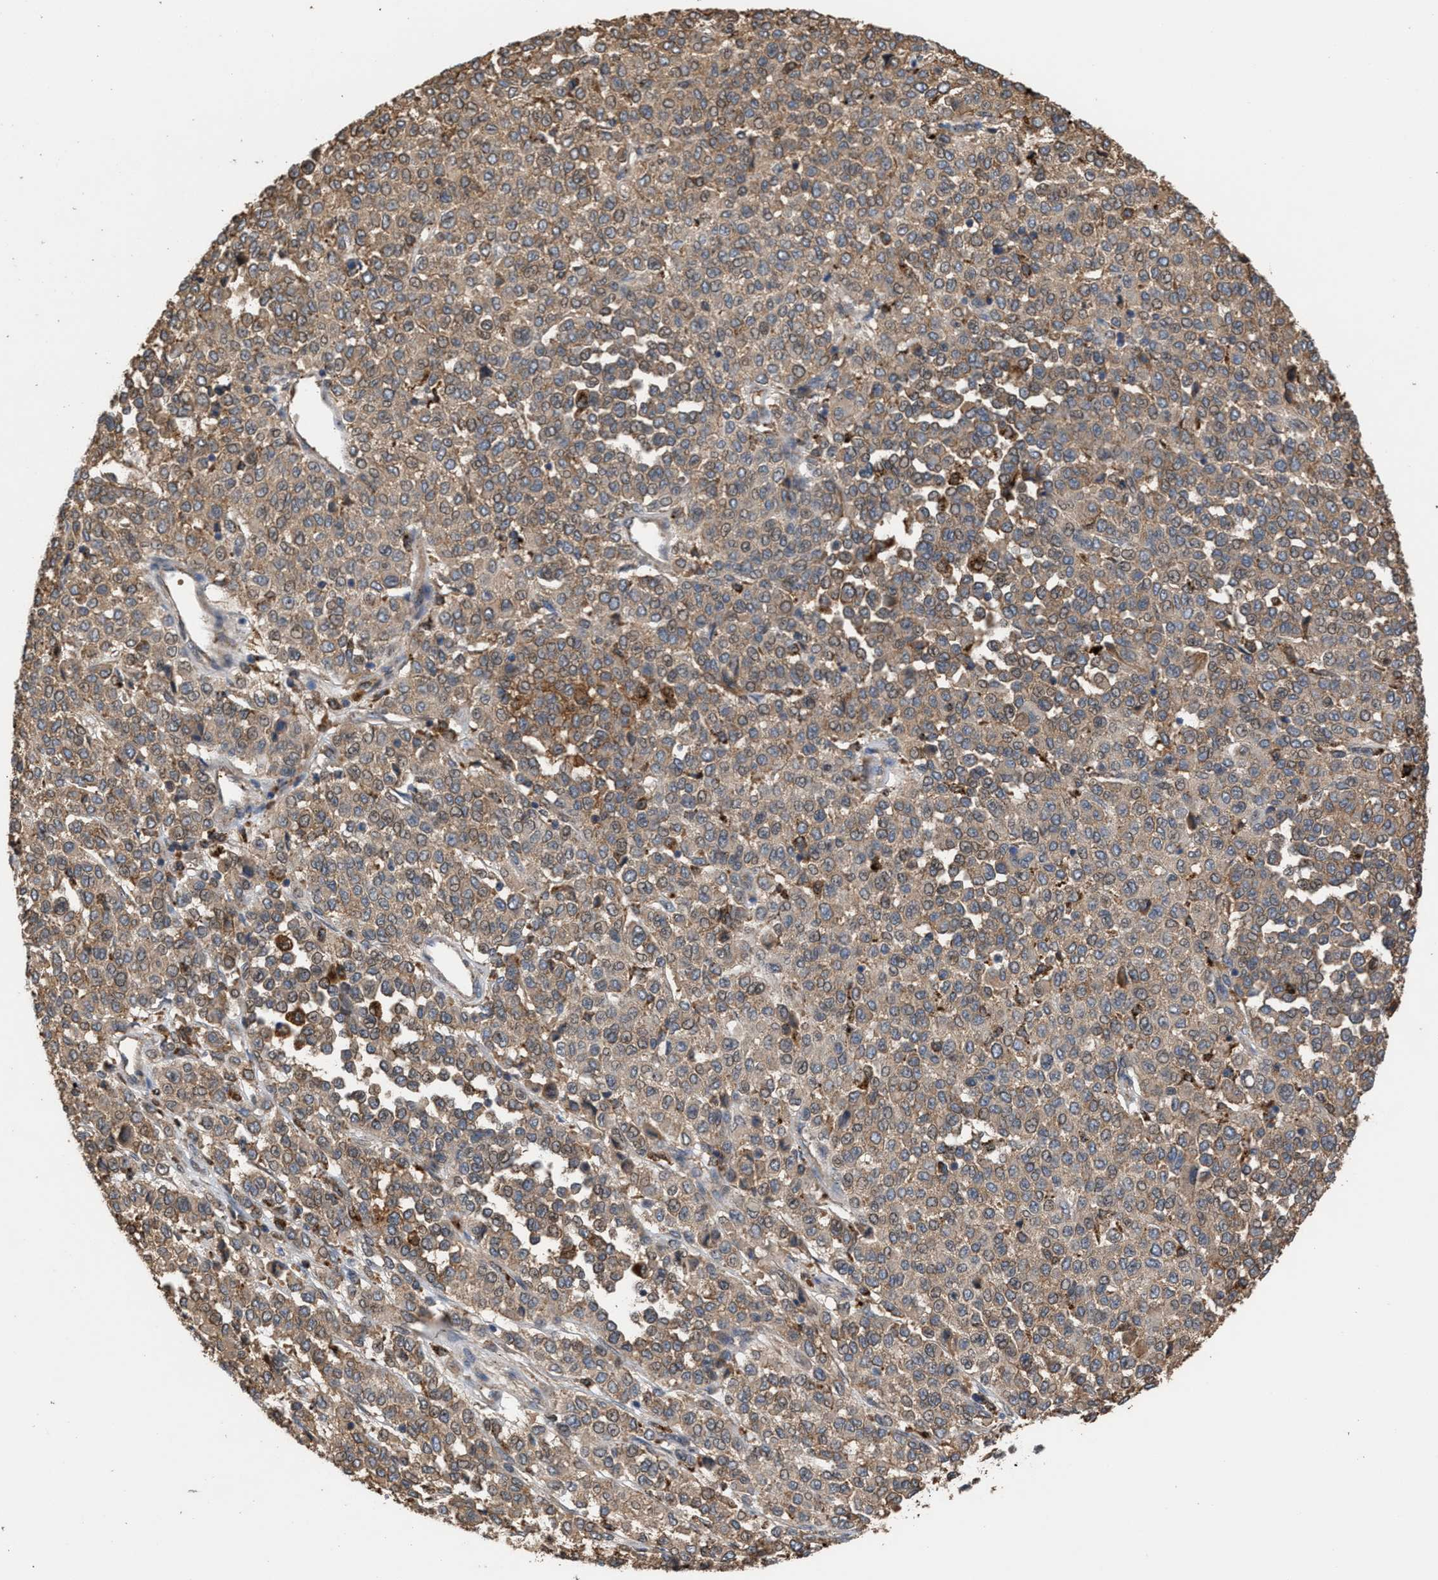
{"staining": {"intensity": "weak", "quantity": ">75%", "location": "cytoplasmic/membranous"}, "tissue": "melanoma", "cell_type": "Tumor cells", "image_type": "cancer", "snomed": [{"axis": "morphology", "description": "Malignant melanoma, Metastatic site"}, {"axis": "topography", "description": "Pancreas"}], "caption": "A brown stain shows weak cytoplasmic/membranous expression of a protein in human melanoma tumor cells.", "gene": "ELMO3", "patient": {"sex": "female", "age": 30}}